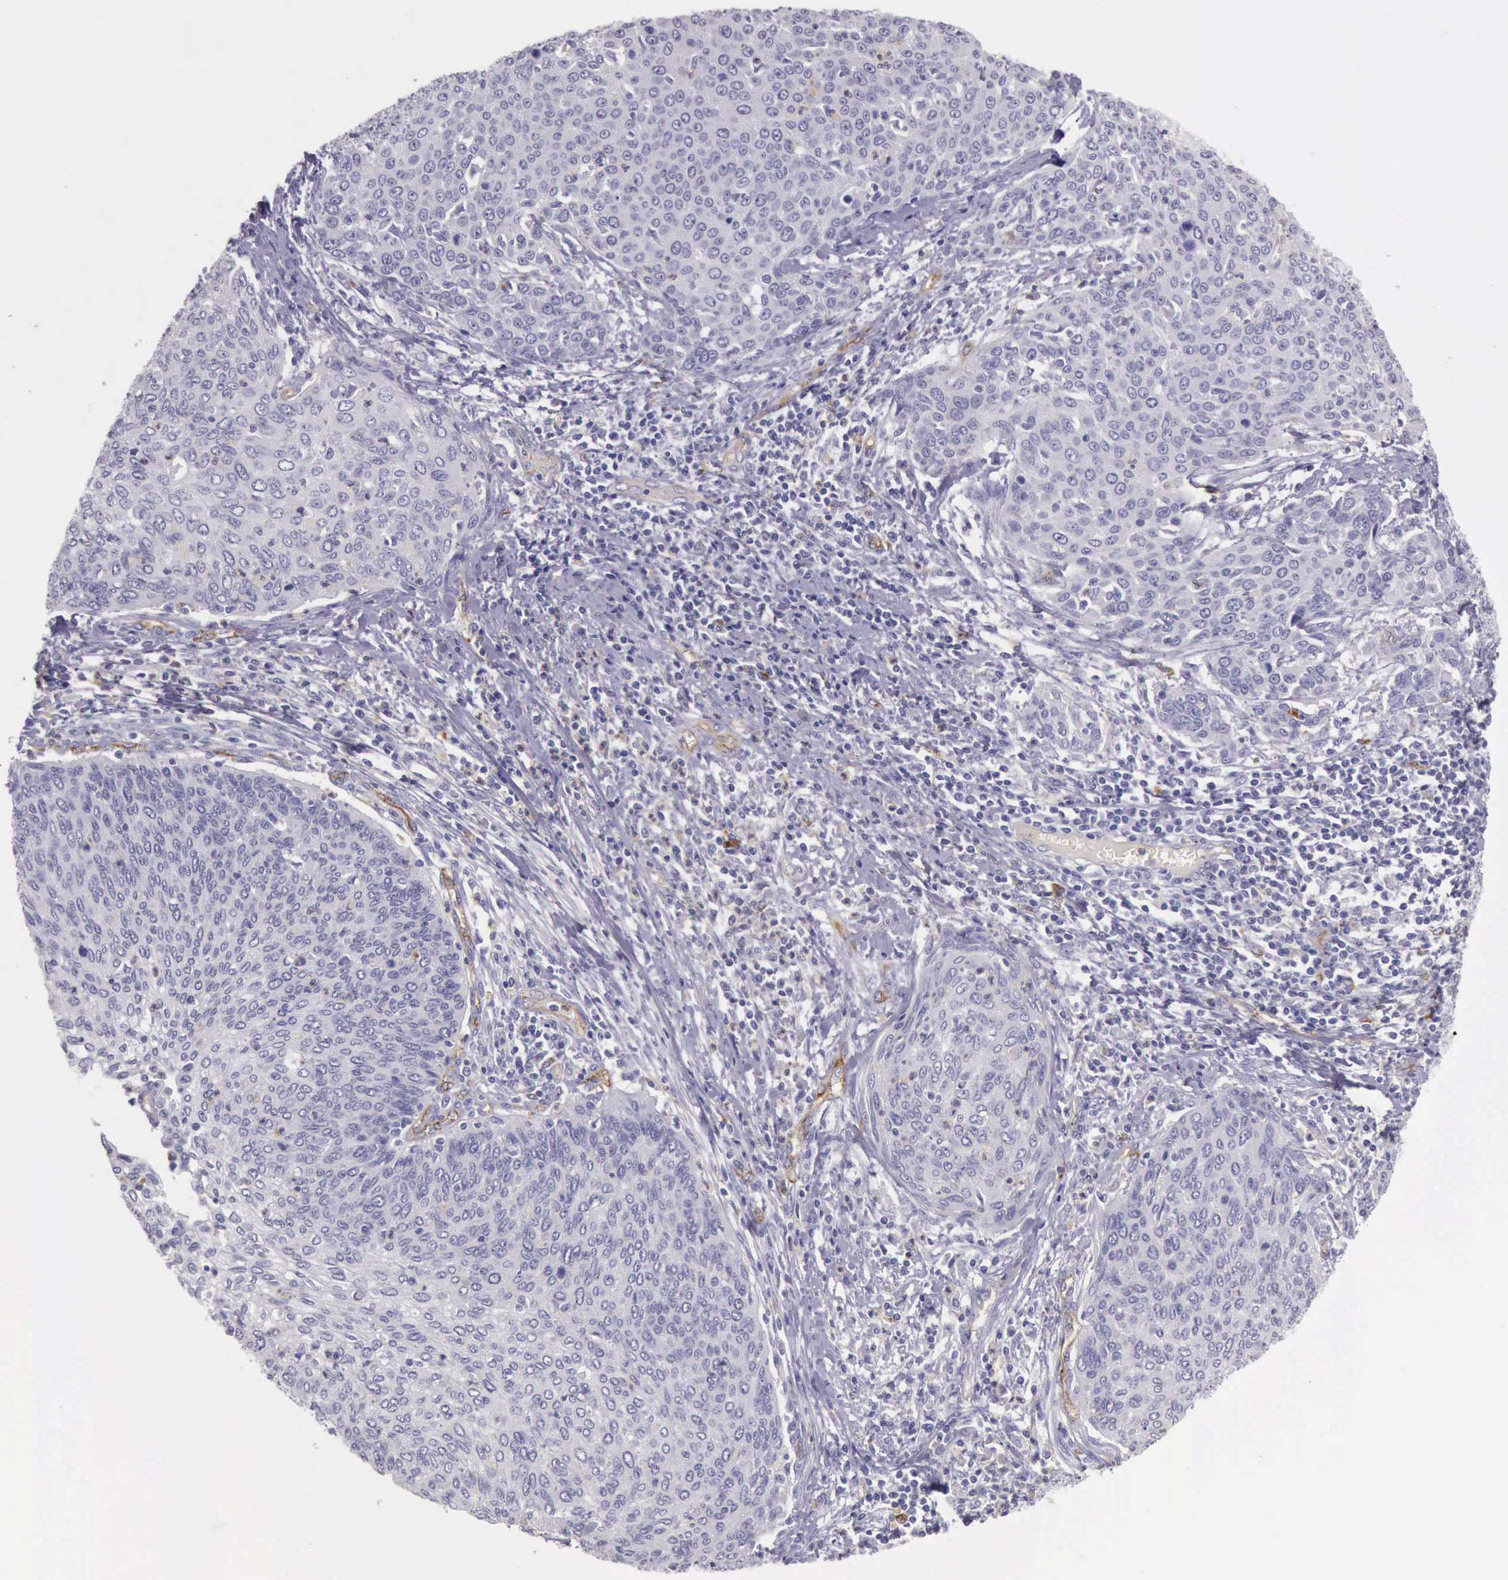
{"staining": {"intensity": "negative", "quantity": "none", "location": "none"}, "tissue": "cervical cancer", "cell_type": "Tumor cells", "image_type": "cancer", "snomed": [{"axis": "morphology", "description": "Squamous cell carcinoma, NOS"}, {"axis": "topography", "description": "Cervix"}], "caption": "IHC histopathology image of squamous cell carcinoma (cervical) stained for a protein (brown), which displays no positivity in tumor cells.", "gene": "TCEANC", "patient": {"sex": "female", "age": 38}}